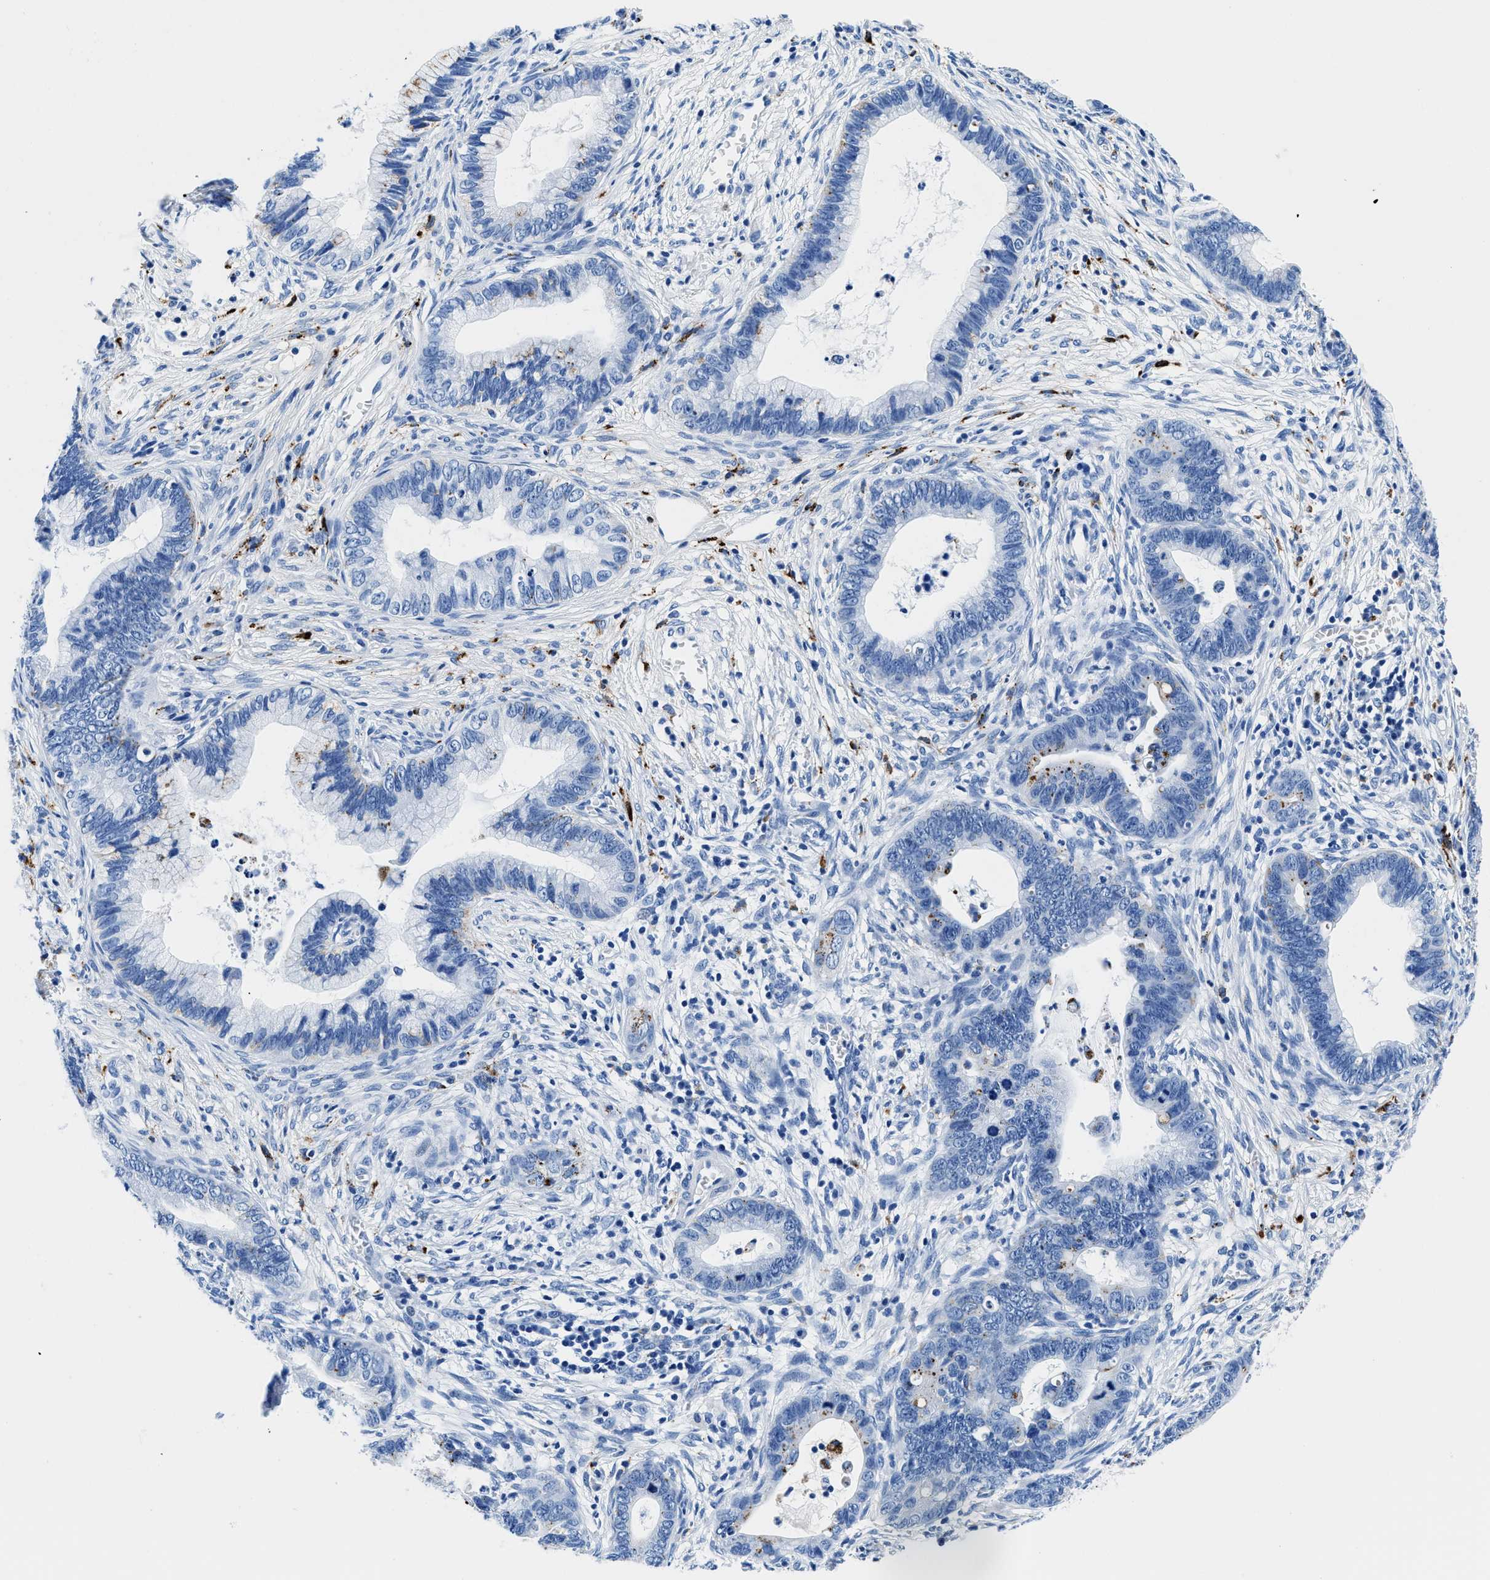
{"staining": {"intensity": "moderate", "quantity": "<25%", "location": "cytoplasmic/membranous"}, "tissue": "cervical cancer", "cell_type": "Tumor cells", "image_type": "cancer", "snomed": [{"axis": "morphology", "description": "Adenocarcinoma, NOS"}, {"axis": "topography", "description": "Cervix"}], "caption": "Cervical cancer (adenocarcinoma) stained for a protein (brown) displays moderate cytoplasmic/membranous positive positivity in approximately <25% of tumor cells.", "gene": "OR14K1", "patient": {"sex": "female", "age": 44}}